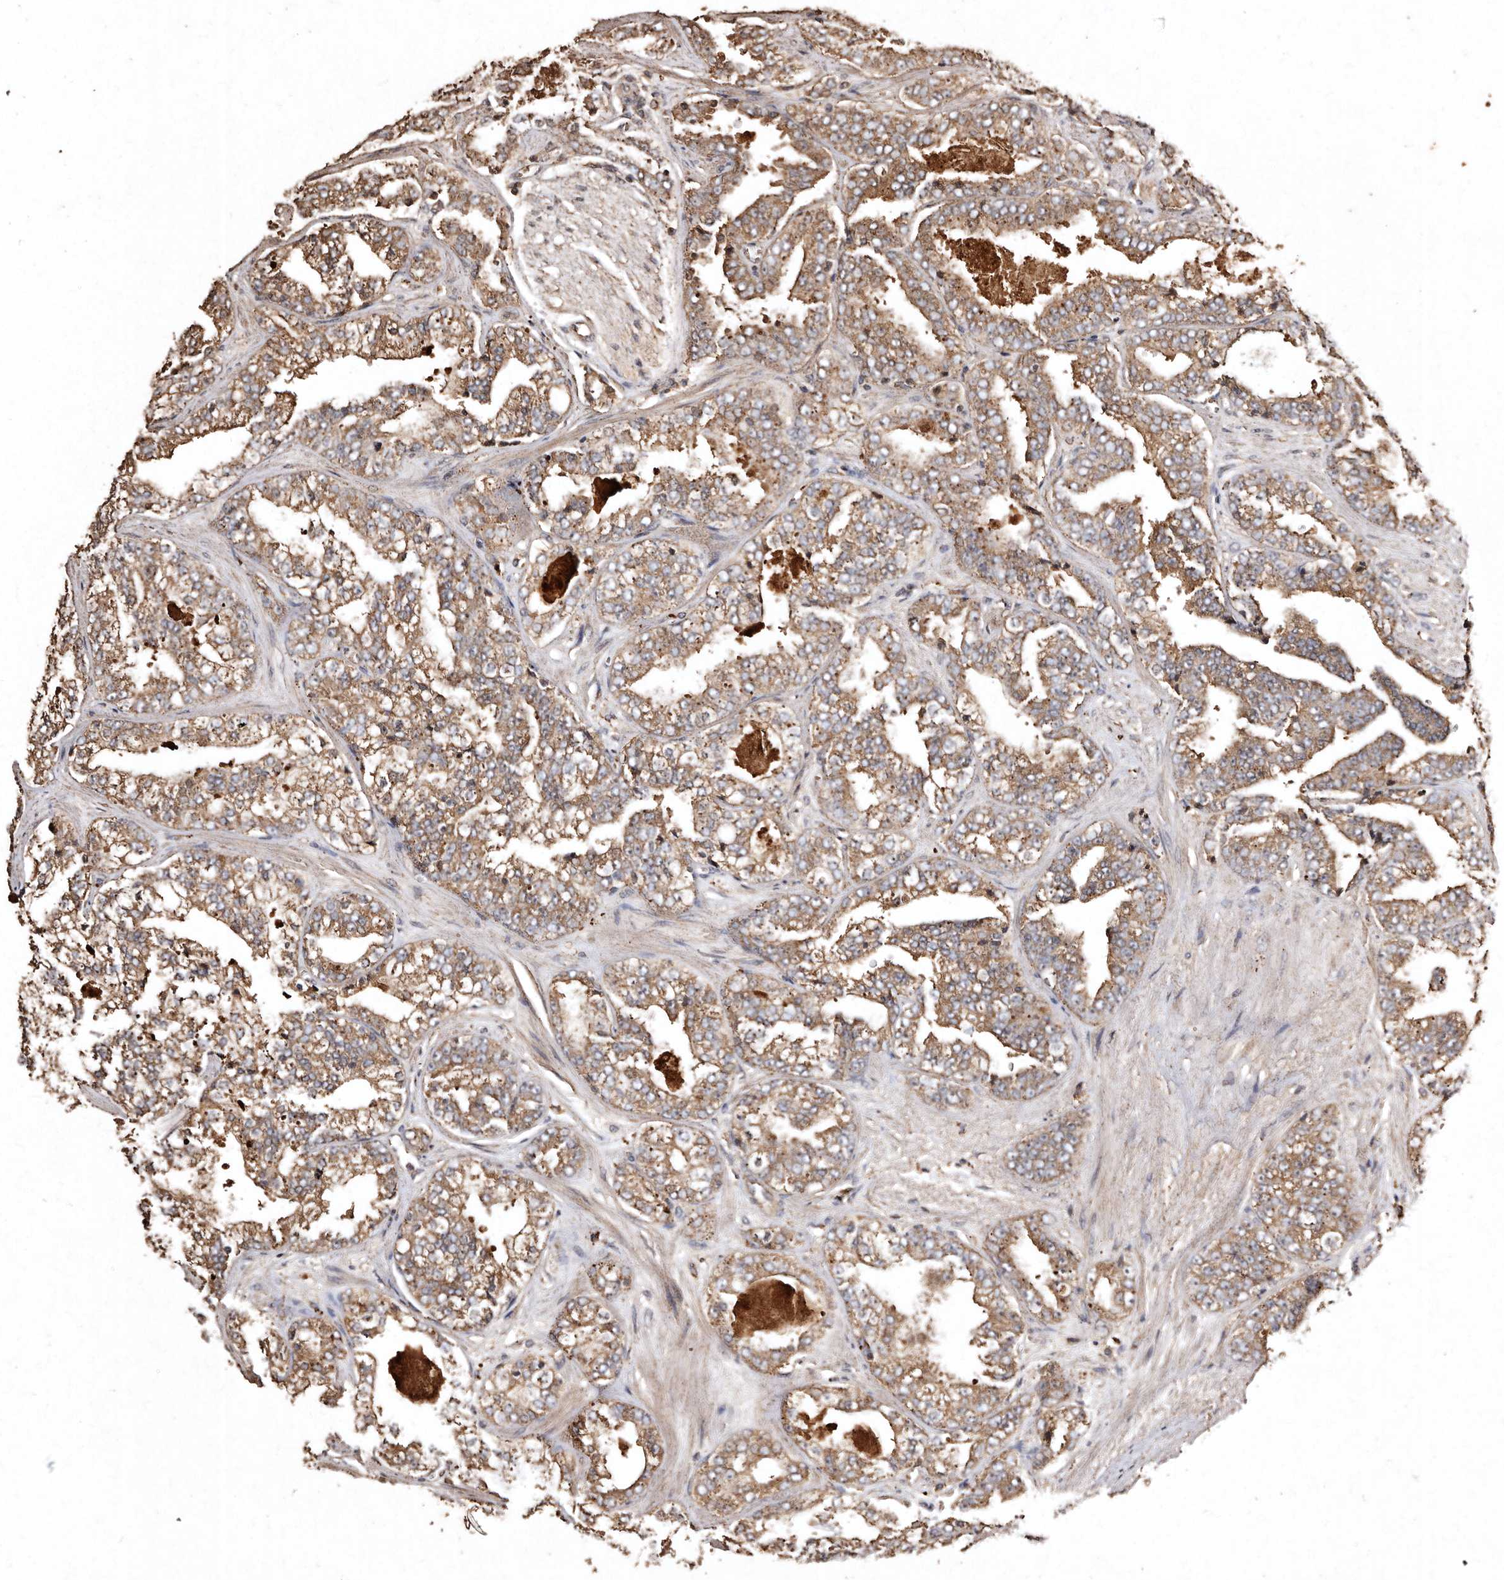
{"staining": {"intensity": "moderate", "quantity": ">75%", "location": "cytoplasmic/membranous"}, "tissue": "prostate cancer", "cell_type": "Tumor cells", "image_type": "cancer", "snomed": [{"axis": "morphology", "description": "Adenocarcinoma, High grade"}, {"axis": "topography", "description": "Prostate"}], "caption": "Moderate cytoplasmic/membranous expression is seen in approximately >75% of tumor cells in prostate cancer.", "gene": "FARS2", "patient": {"sex": "male", "age": 71}}